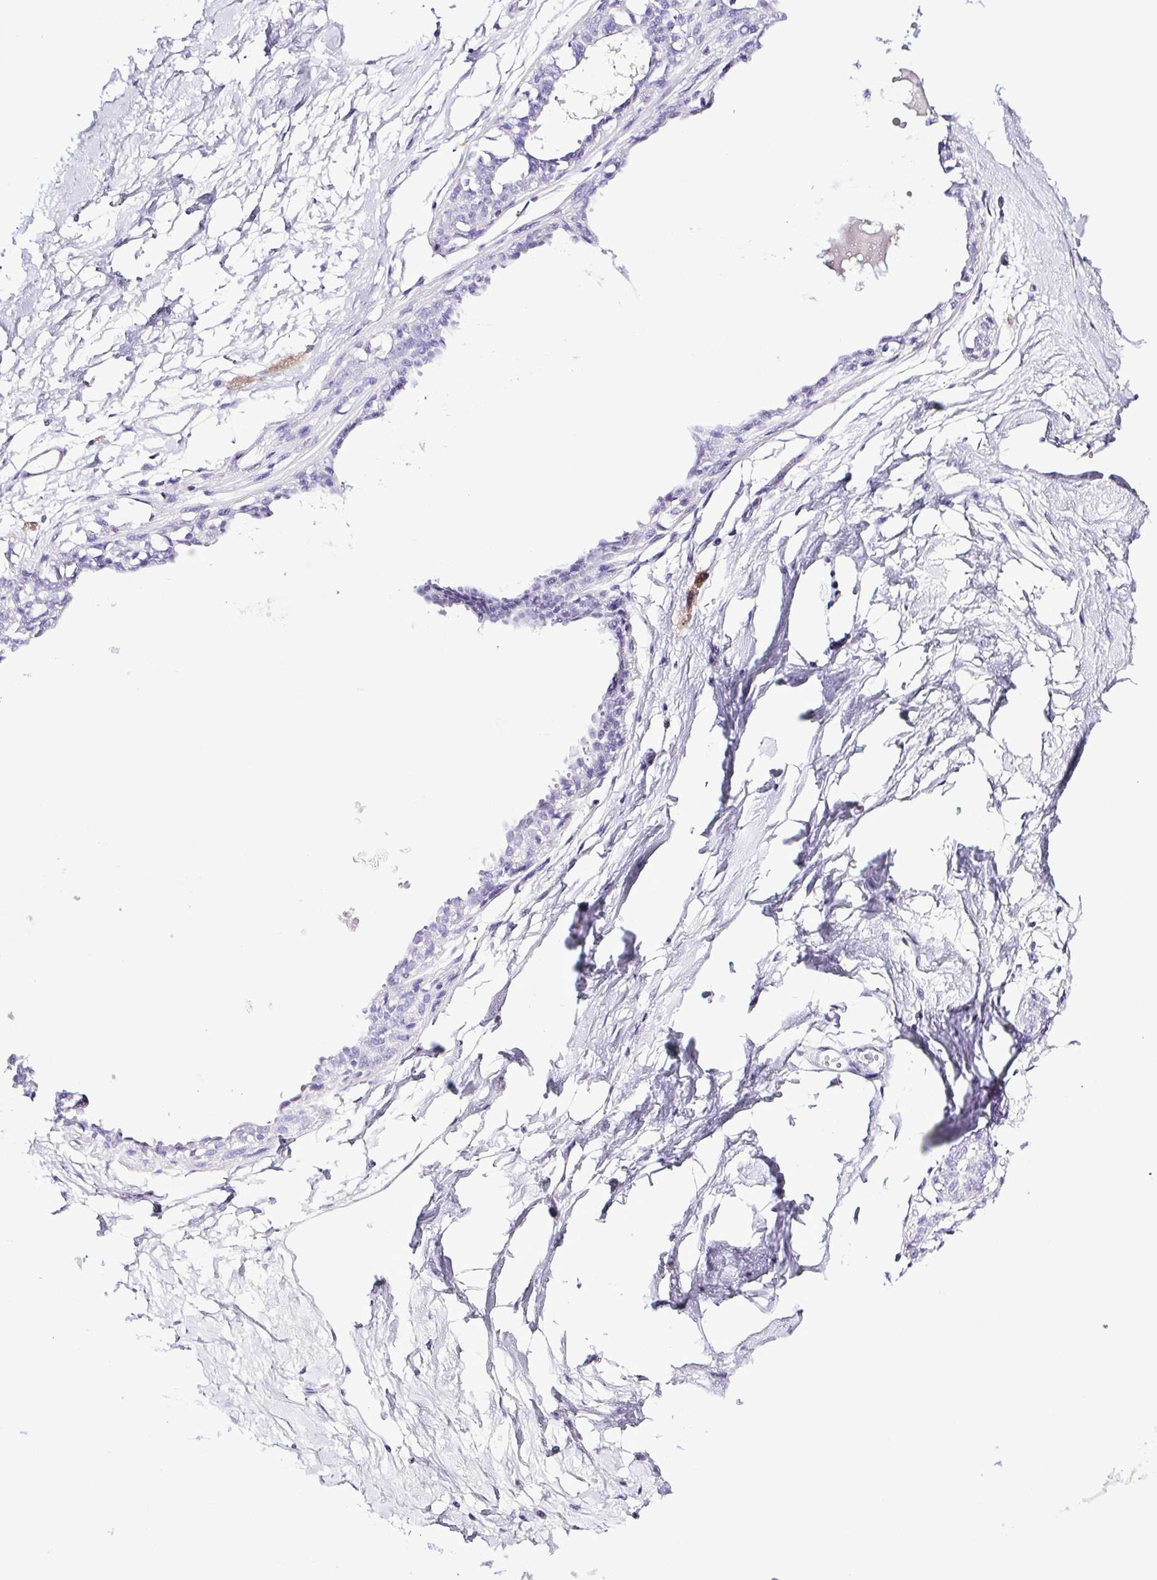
{"staining": {"intensity": "negative", "quantity": "none", "location": "none"}, "tissue": "breast", "cell_type": "Adipocytes", "image_type": "normal", "snomed": [{"axis": "morphology", "description": "Normal tissue, NOS"}, {"axis": "topography", "description": "Breast"}], "caption": "Immunohistochemistry (IHC) image of benign human breast stained for a protein (brown), which displays no expression in adipocytes.", "gene": "SYNPR", "patient": {"sex": "female", "age": 45}}